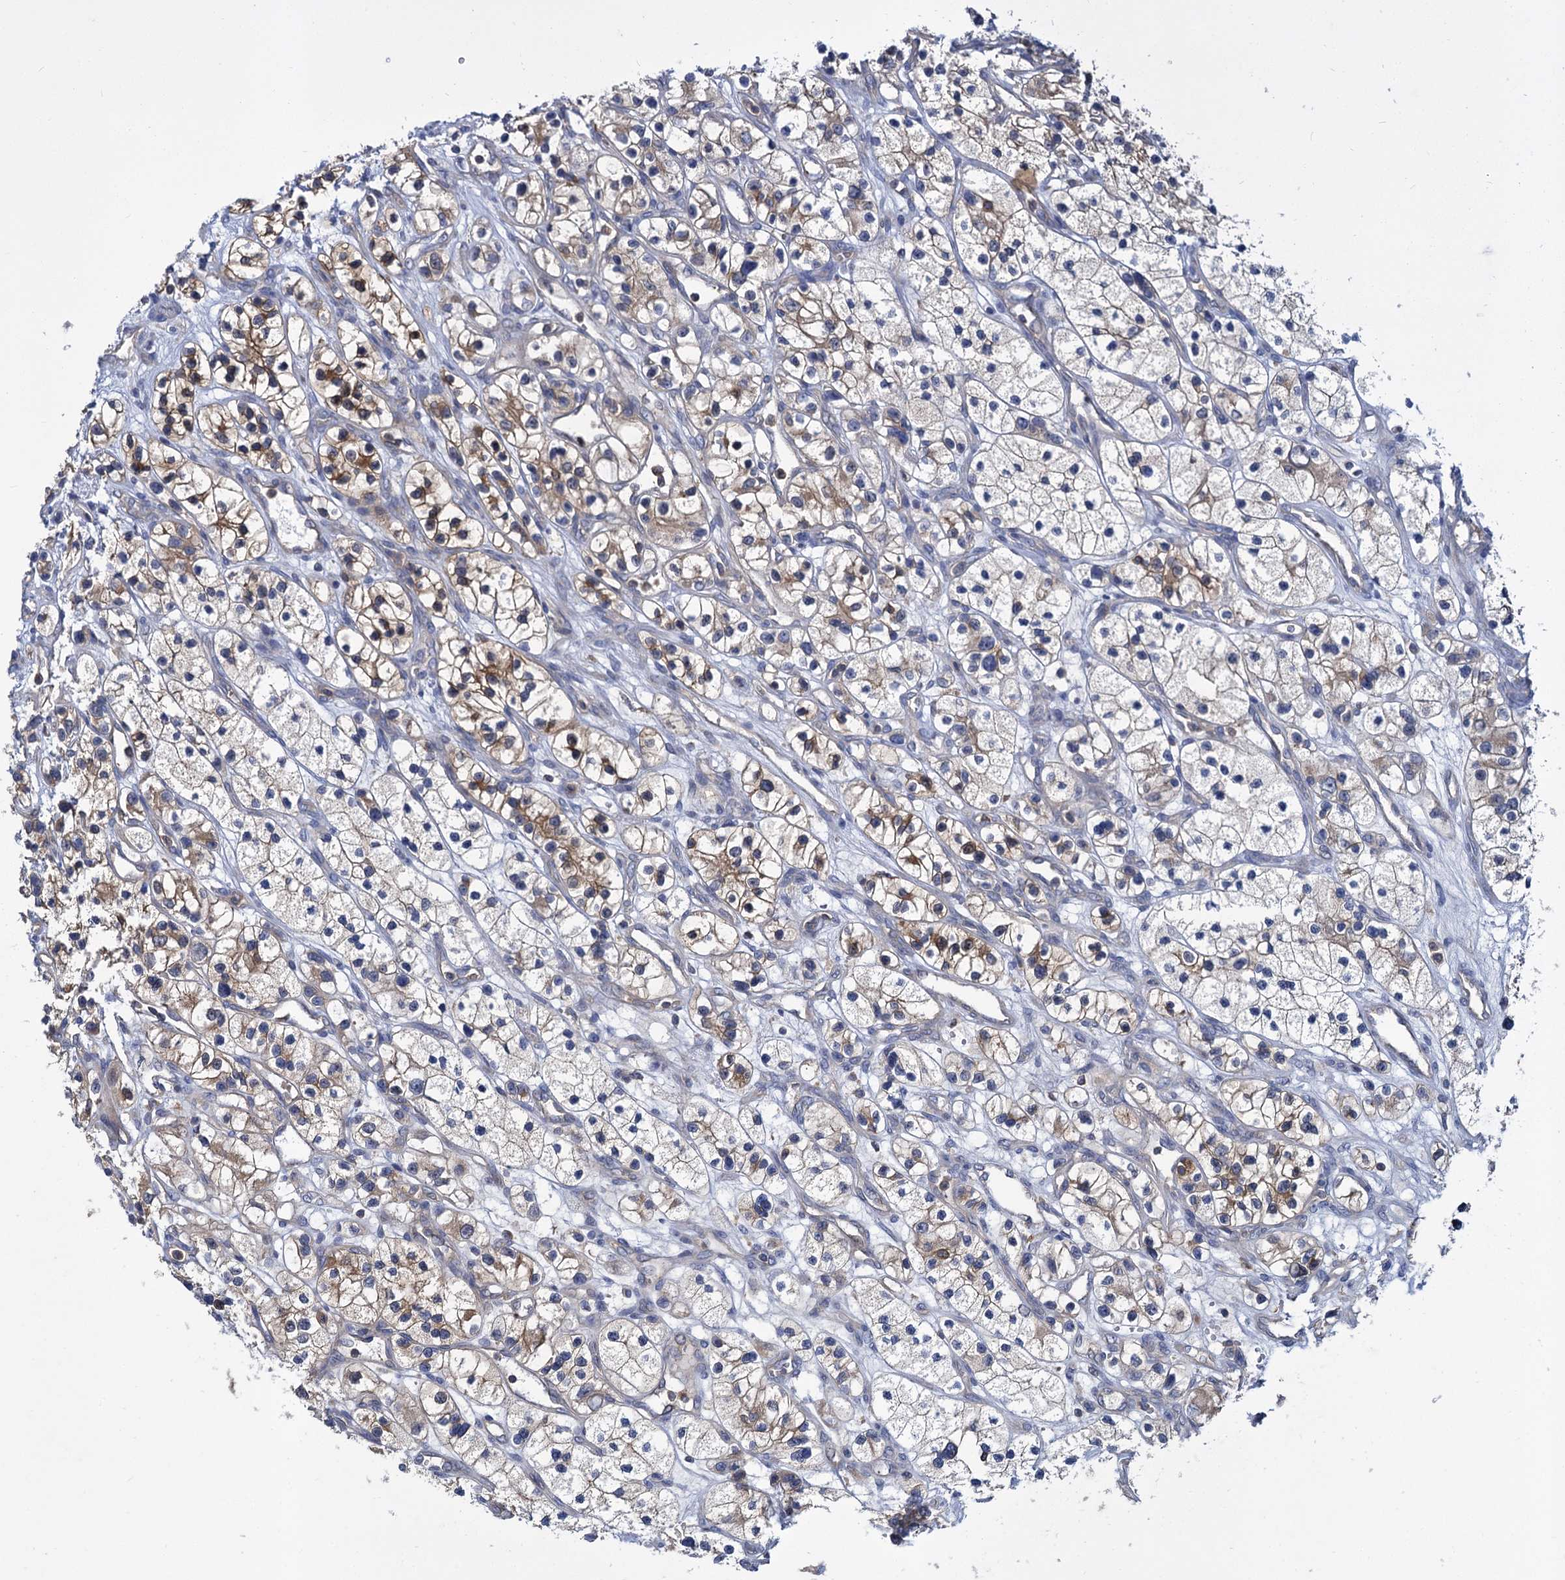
{"staining": {"intensity": "weak", "quantity": "25%-75%", "location": "cytoplasmic/membranous"}, "tissue": "renal cancer", "cell_type": "Tumor cells", "image_type": "cancer", "snomed": [{"axis": "morphology", "description": "Adenocarcinoma, NOS"}, {"axis": "topography", "description": "Kidney"}], "caption": "This is a micrograph of immunohistochemistry staining of renal cancer (adenocarcinoma), which shows weak expression in the cytoplasmic/membranous of tumor cells.", "gene": "GCLC", "patient": {"sex": "female", "age": 57}}